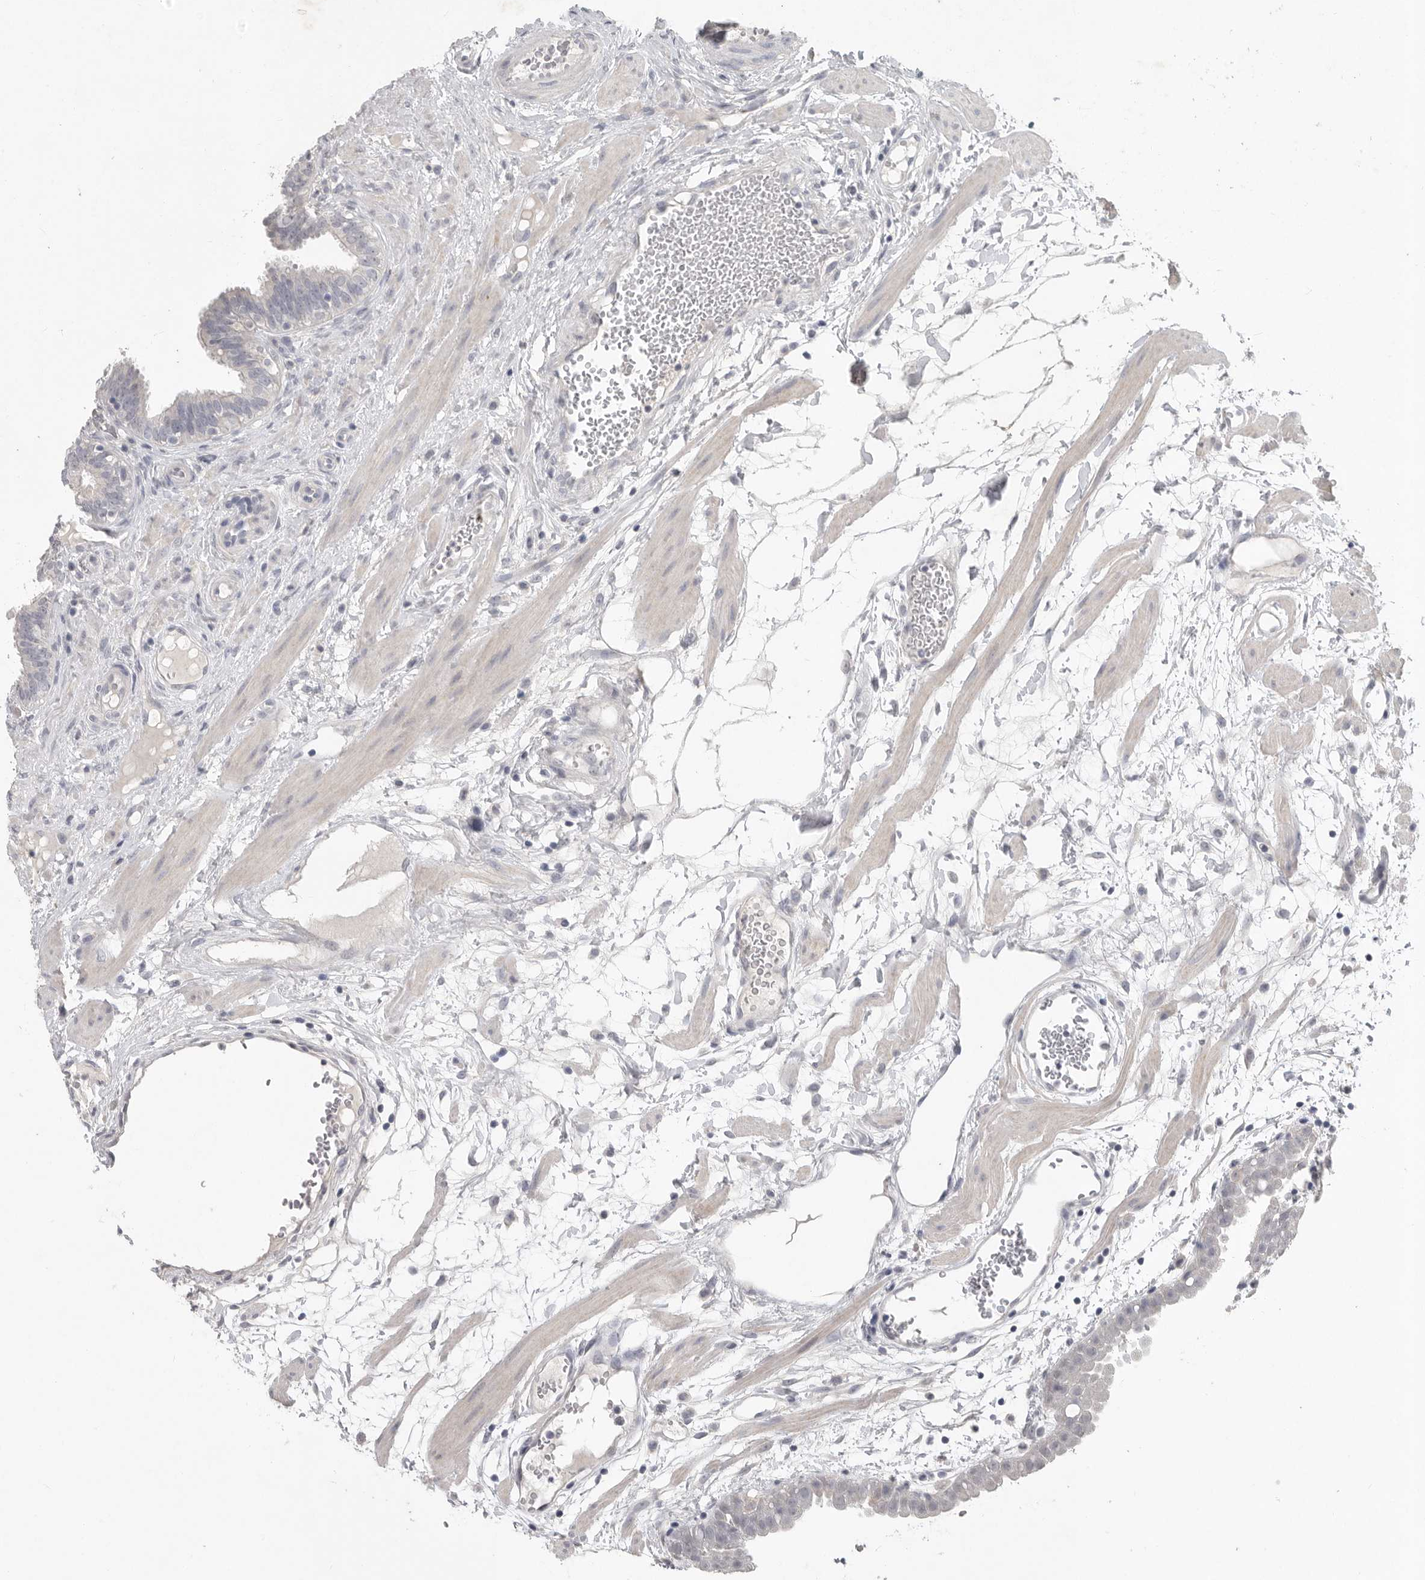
{"staining": {"intensity": "negative", "quantity": "none", "location": "none"}, "tissue": "fallopian tube", "cell_type": "Glandular cells", "image_type": "normal", "snomed": [{"axis": "morphology", "description": "Normal tissue, NOS"}, {"axis": "topography", "description": "Fallopian tube"}, {"axis": "topography", "description": "Placenta"}], "caption": "Immunohistochemical staining of normal human fallopian tube displays no significant staining in glandular cells.", "gene": "REG4", "patient": {"sex": "female", "age": 32}}